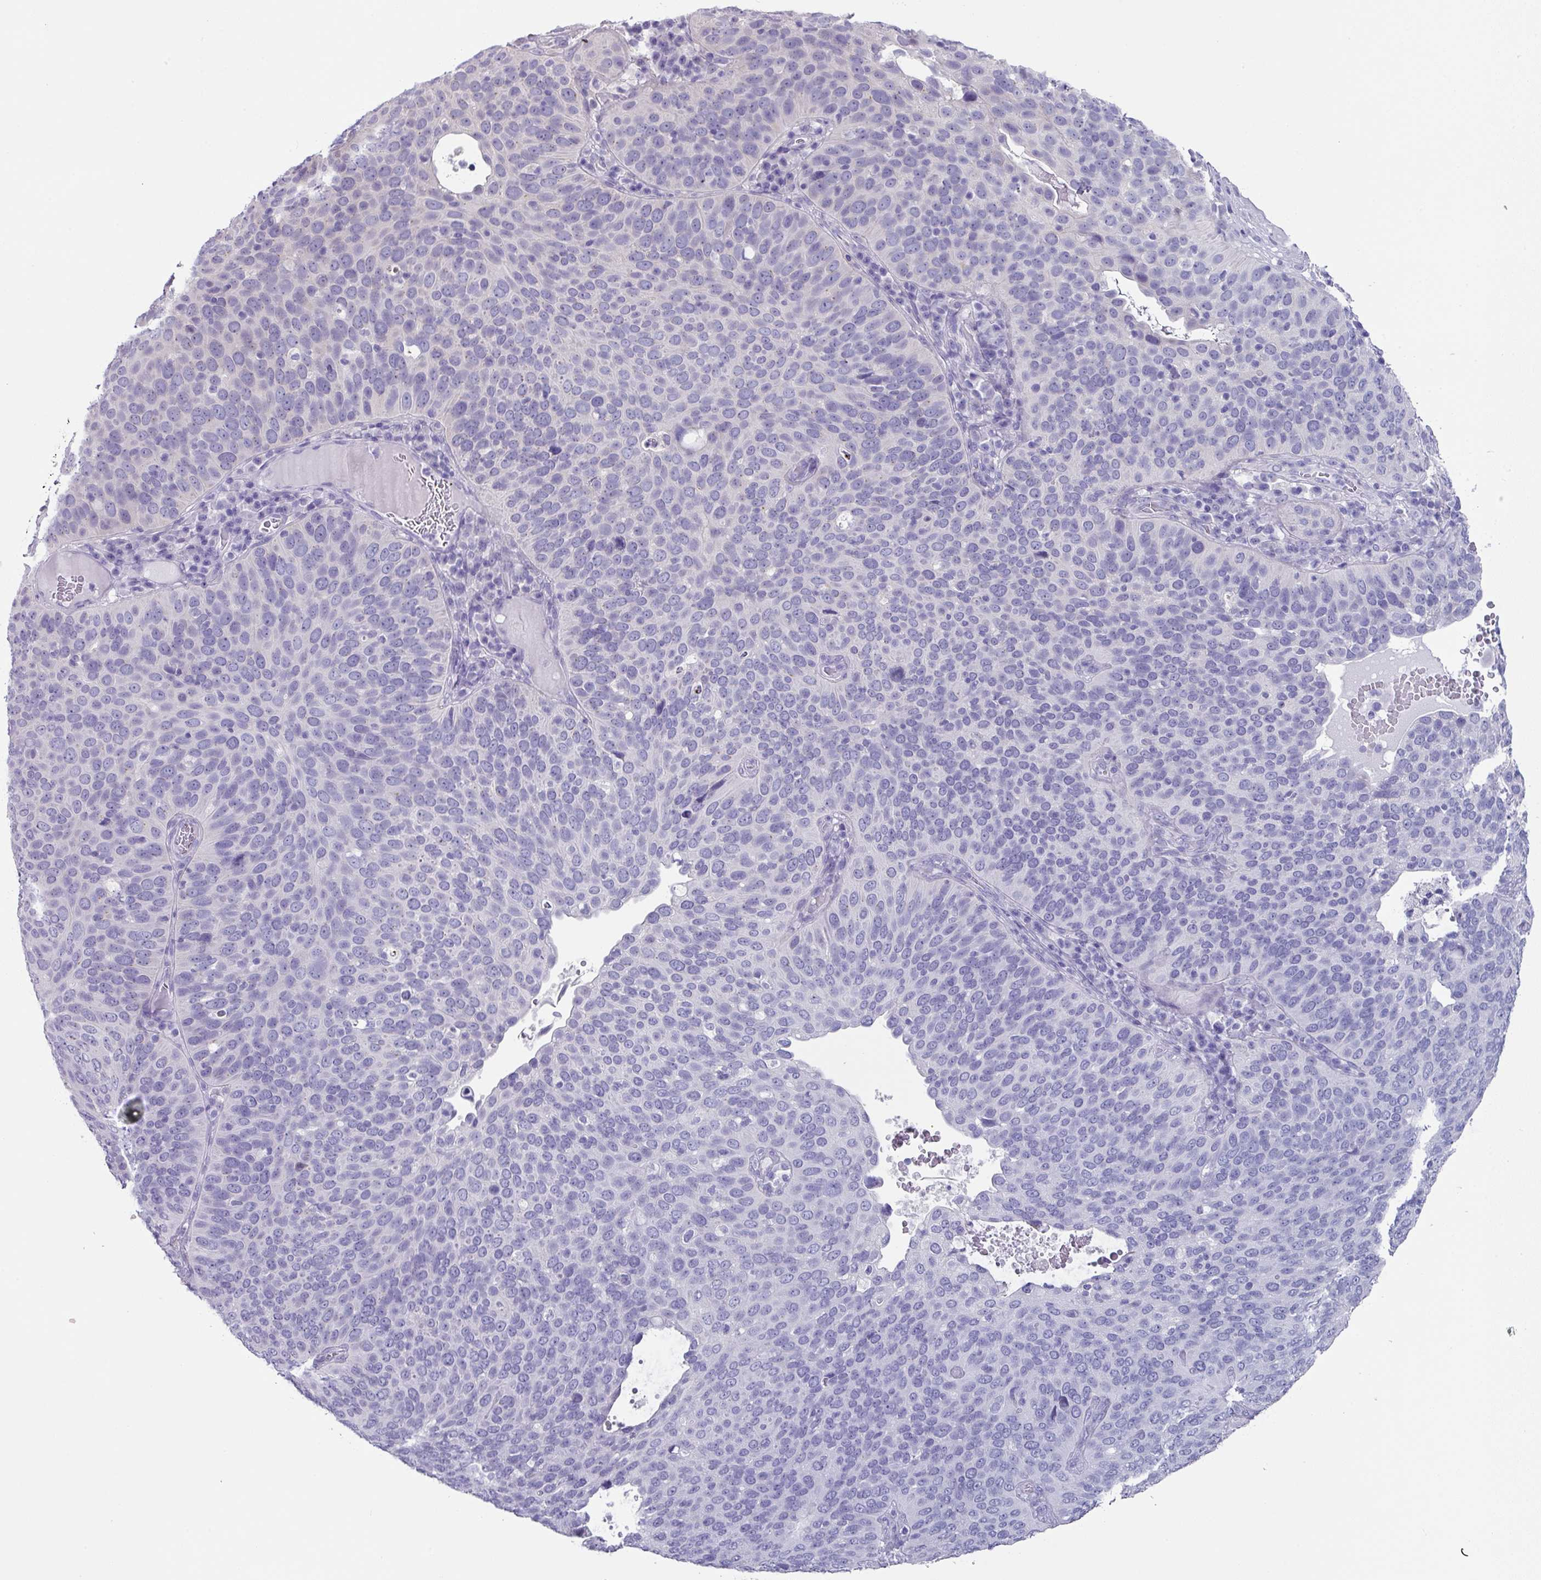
{"staining": {"intensity": "negative", "quantity": "none", "location": "none"}, "tissue": "cervical cancer", "cell_type": "Tumor cells", "image_type": "cancer", "snomed": [{"axis": "morphology", "description": "Squamous cell carcinoma, NOS"}, {"axis": "topography", "description": "Cervix"}], "caption": "This is an immunohistochemistry (IHC) photomicrograph of squamous cell carcinoma (cervical). There is no positivity in tumor cells.", "gene": "PEX10", "patient": {"sex": "female", "age": 36}}